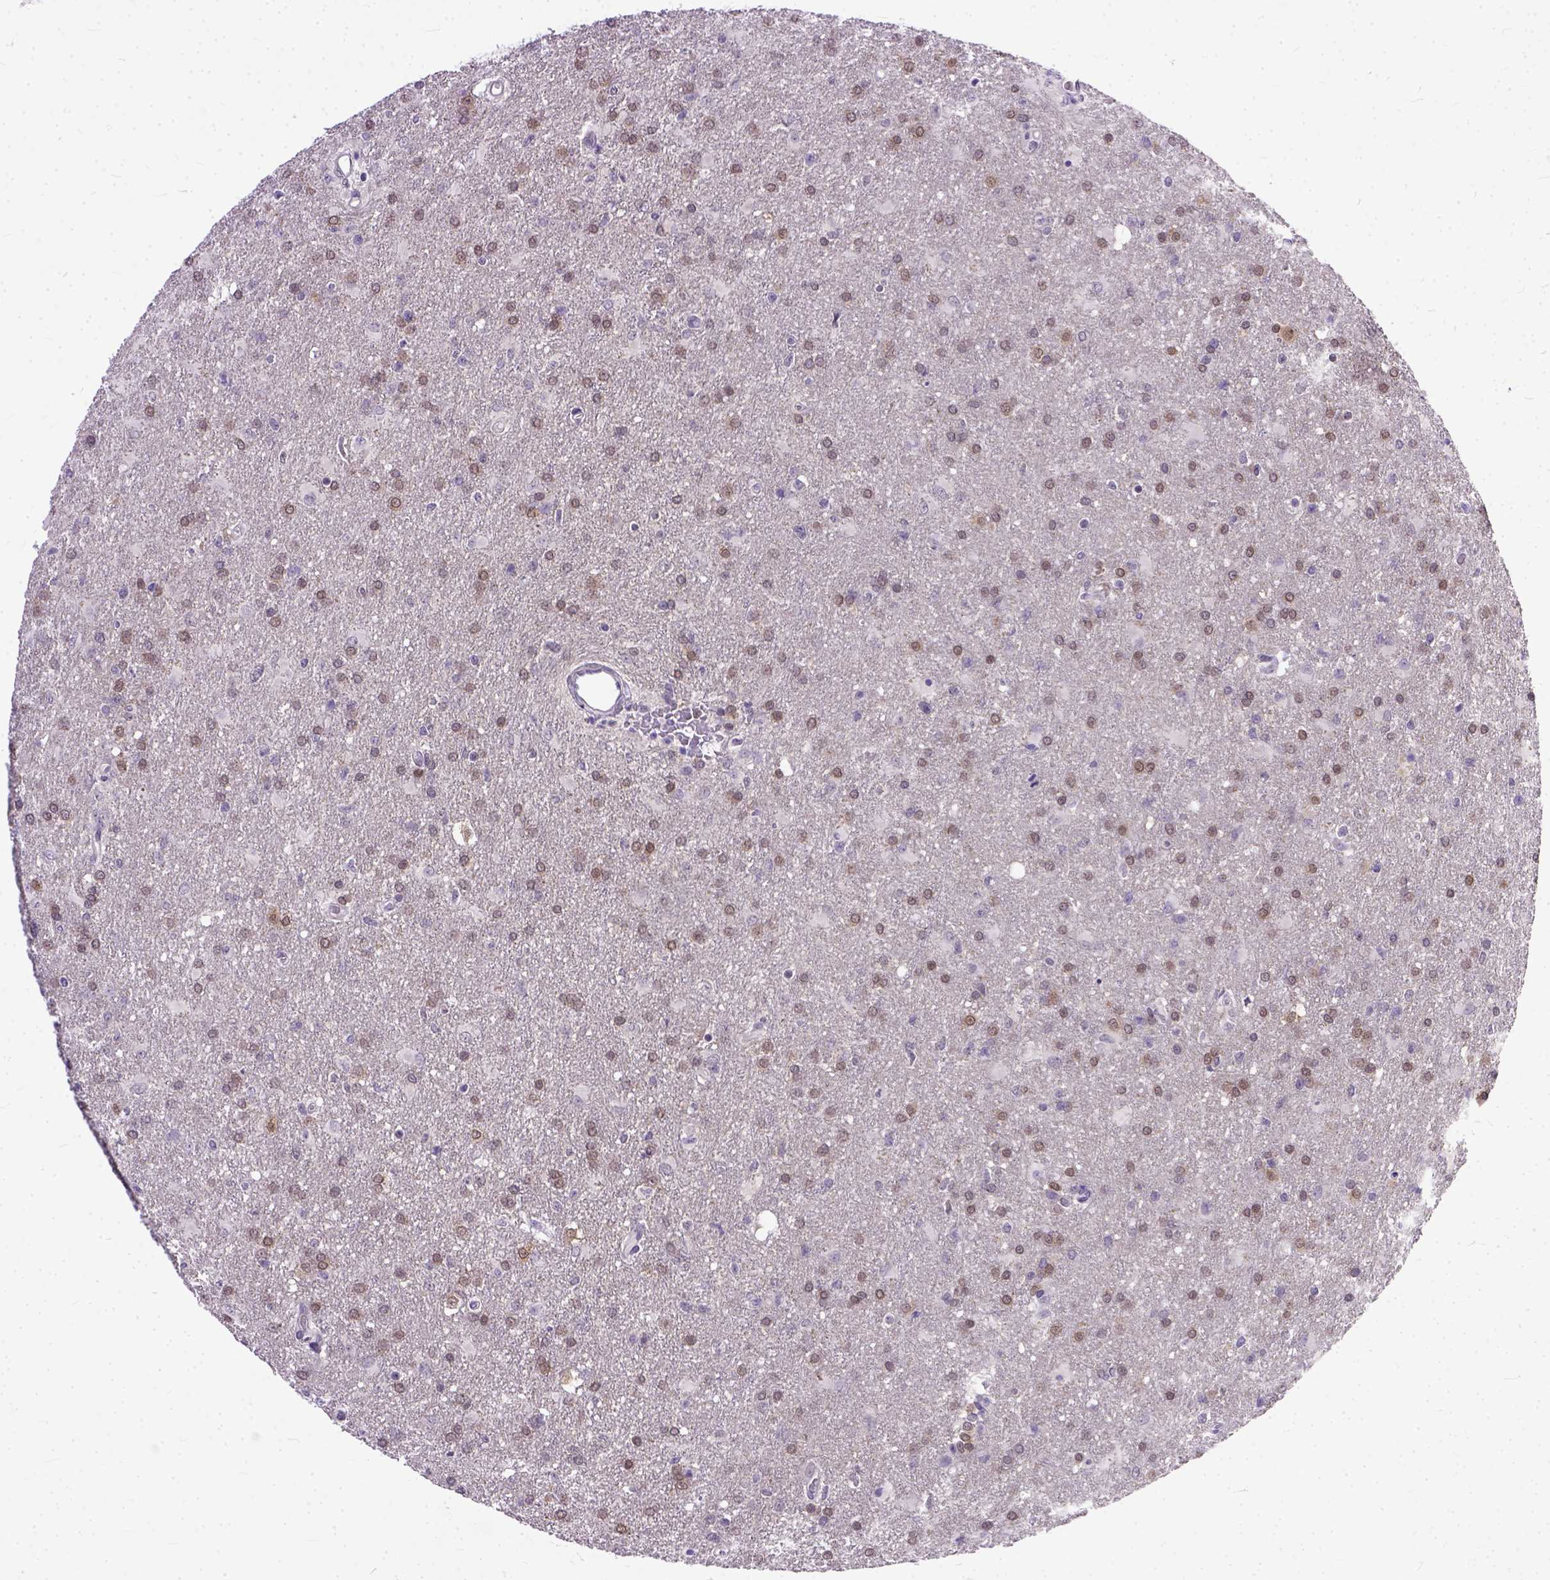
{"staining": {"intensity": "moderate", "quantity": "25%-75%", "location": "nuclear"}, "tissue": "glioma", "cell_type": "Tumor cells", "image_type": "cancer", "snomed": [{"axis": "morphology", "description": "Glioma, malignant, High grade"}, {"axis": "topography", "description": "Brain"}], "caption": "Immunohistochemical staining of human glioma shows medium levels of moderate nuclear protein expression in approximately 25%-75% of tumor cells.", "gene": "TCEAL7", "patient": {"sex": "male", "age": 68}}